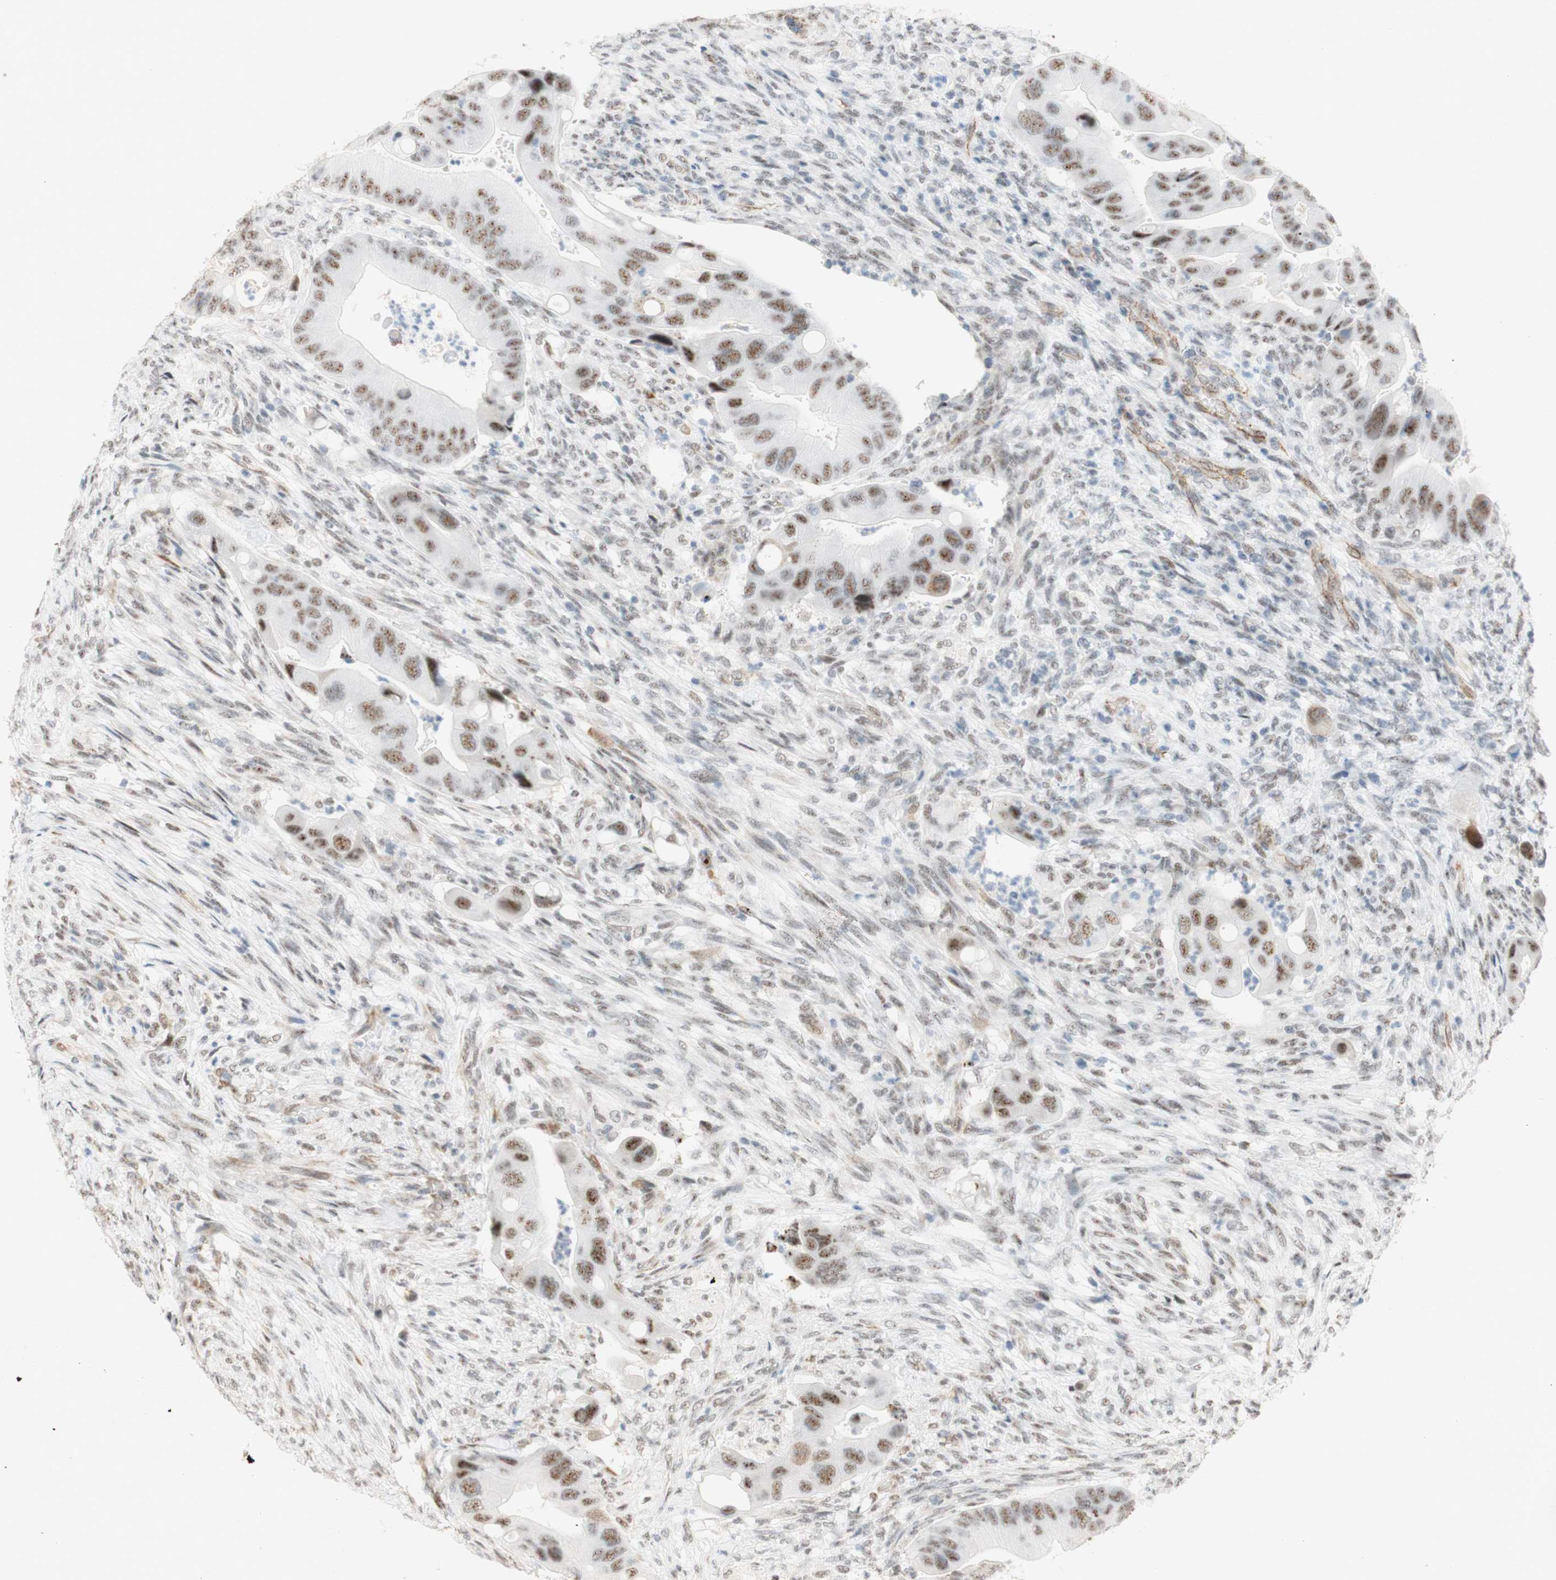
{"staining": {"intensity": "weak", "quantity": ">75%", "location": "nuclear"}, "tissue": "colorectal cancer", "cell_type": "Tumor cells", "image_type": "cancer", "snomed": [{"axis": "morphology", "description": "Adenocarcinoma, NOS"}, {"axis": "topography", "description": "Rectum"}], "caption": "Brown immunohistochemical staining in adenocarcinoma (colorectal) reveals weak nuclear staining in approximately >75% of tumor cells.", "gene": "SAP18", "patient": {"sex": "female", "age": 57}}